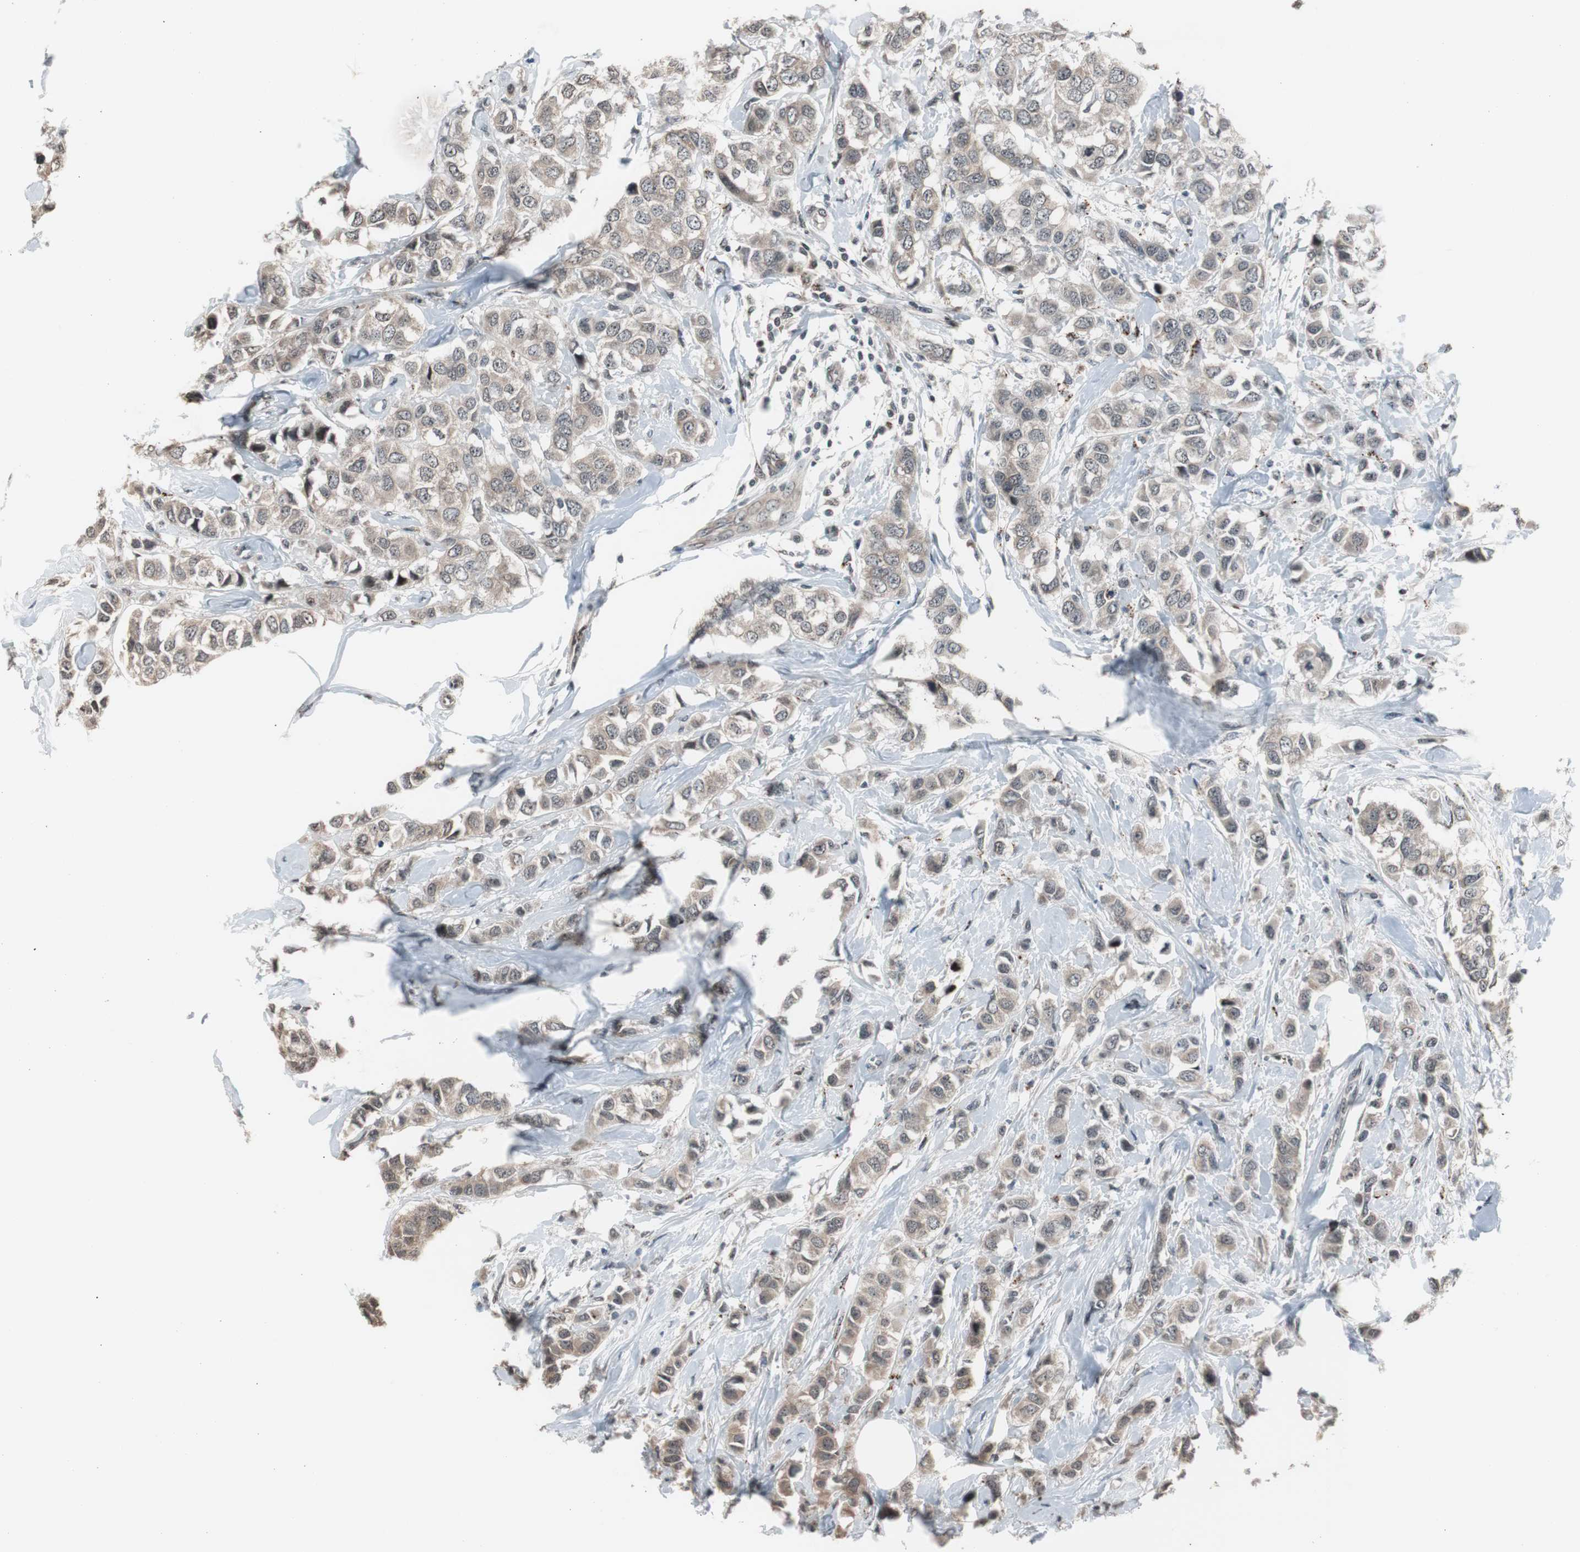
{"staining": {"intensity": "weak", "quantity": "25%-75%", "location": "cytoplasmic/membranous"}, "tissue": "breast cancer", "cell_type": "Tumor cells", "image_type": "cancer", "snomed": [{"axis": "morphology", "description": "Duct carcinoma"}, {"axis": "topography", "description": "Breast"}], "caption": "IHC of breast intraductal carcinoma reveals low levels of weak cytoplasmic/membranous expression in approximately 25%-75% of tumor cells.", "gene": "BOLA1", "patient": {"sex": "female", "age": 50}}